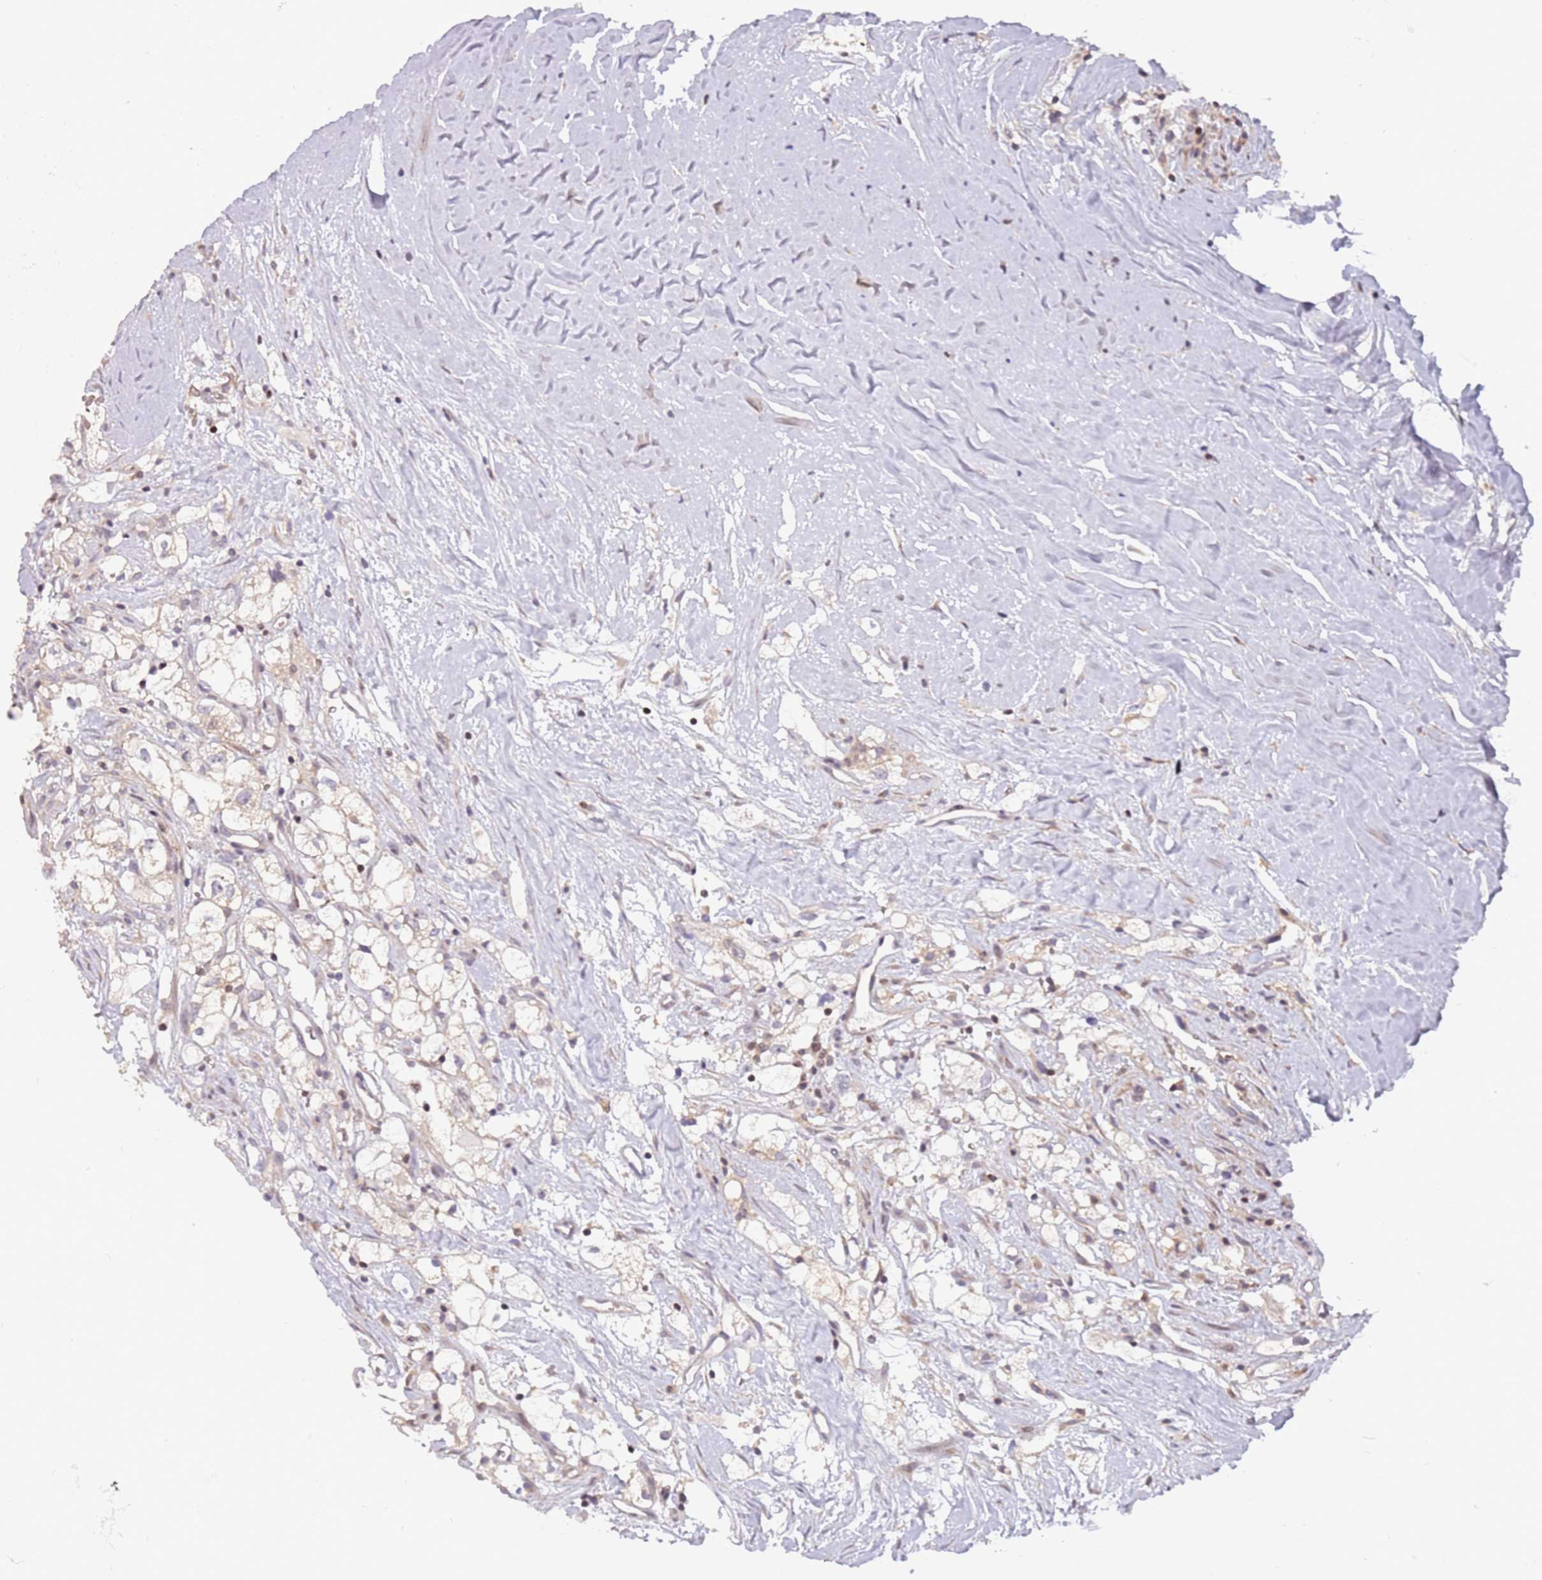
{"staining": {"intensity": "weak", "quantity": "<25%", "location": "cytoplasmic/membranous"}, "tissue": "renal cancer", "cell_type": "Tumor cells", "image_type": "cancer", "snomed": [{"axis": "morphology", "description": "Adenocarcinoma, NOS"}, {"axis": "topography", "description": "Kidney"}], "caption": "IHC micrograph of neoplastic tissue: human renal cancer stained with DAB reveals no significant protein expression in tumor cells.", "gene": "ARHGEF5", "patient": {"sex": "male", "age": 59}}